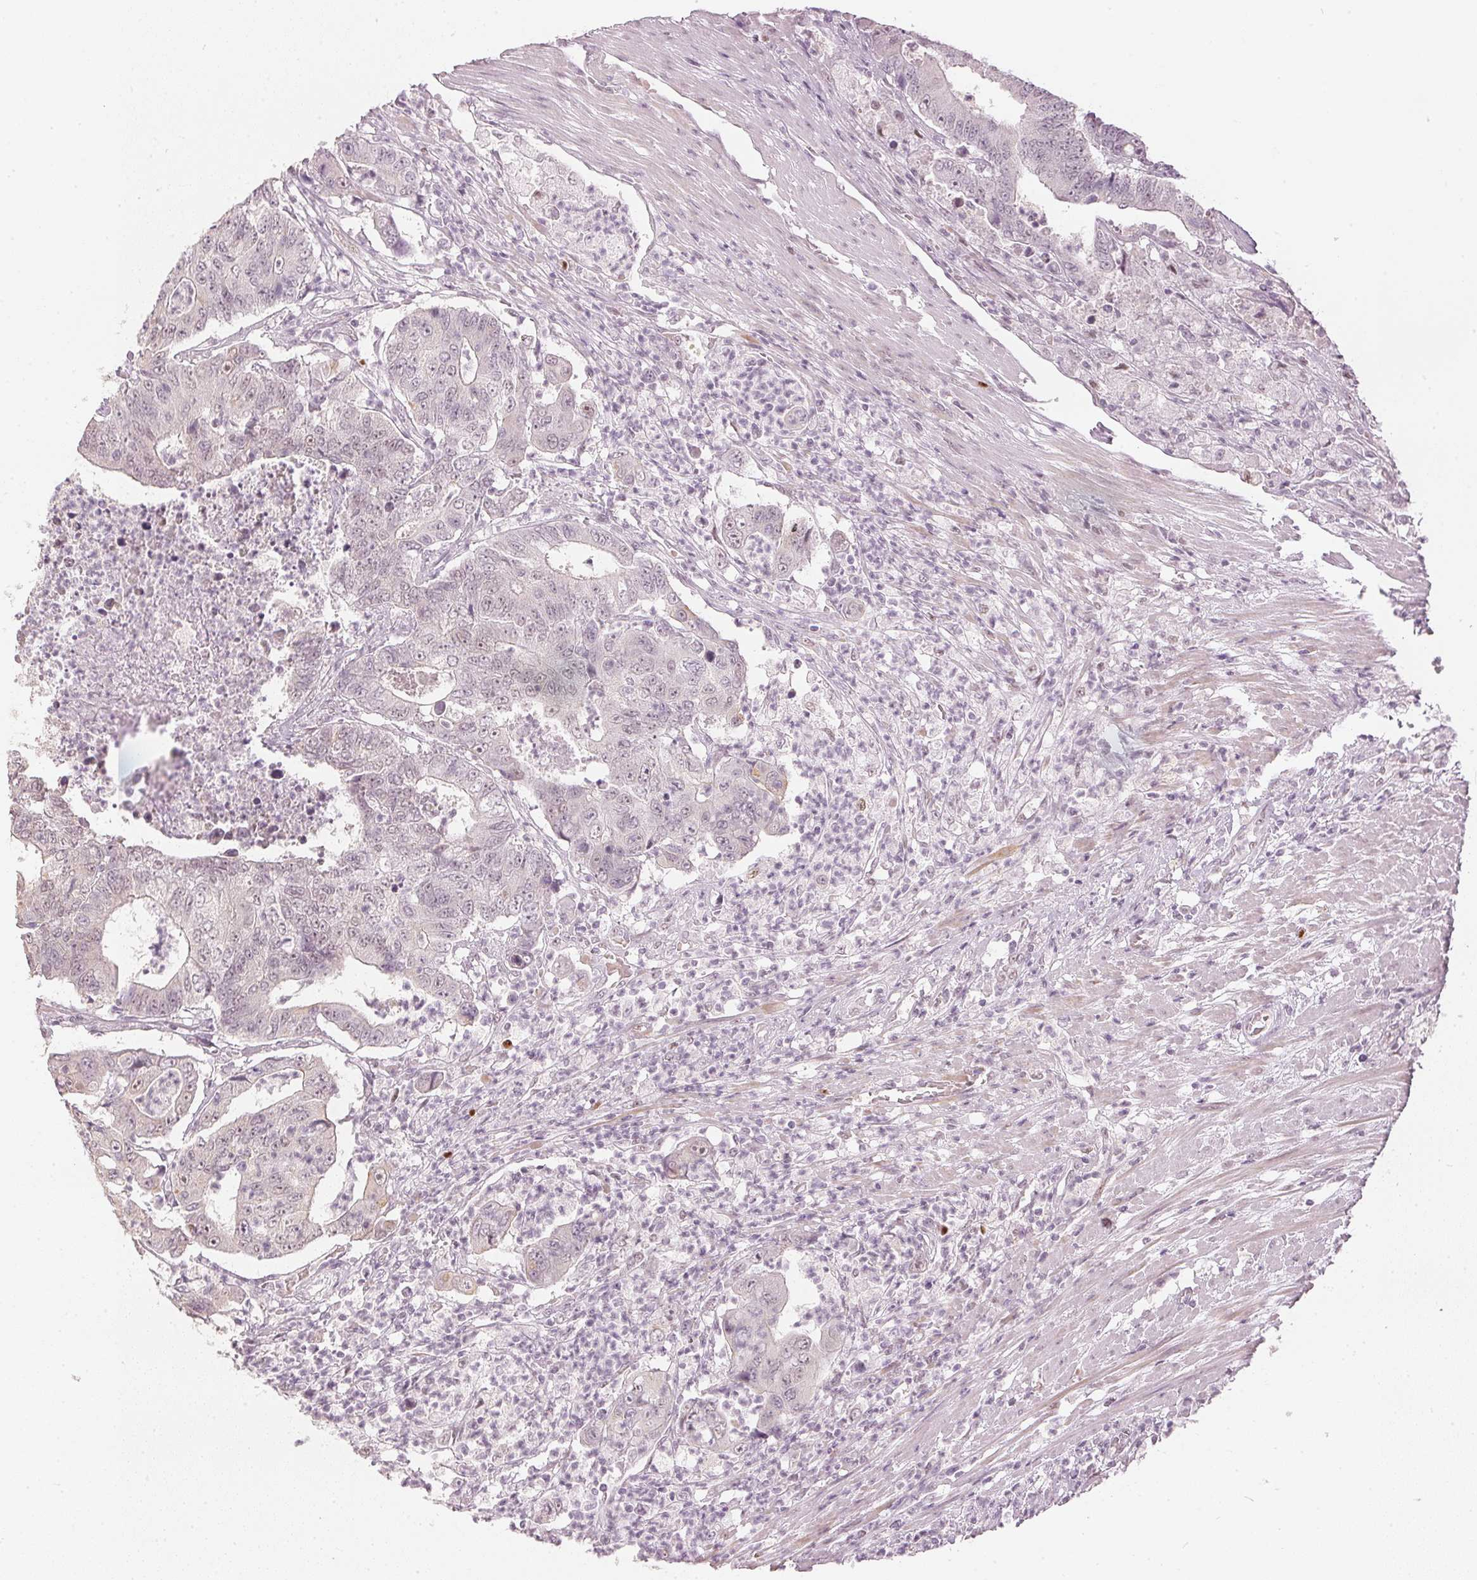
{"staining": {"intensity": "weak", "quantity": "<25%", "location": "nuclear"}, "tissue": "colorectal cancer", "cell_type": "Tumor cells", "image_type": "cancer", "snomed": [{"axis": "morphology", "description": "Adenocarcinoma, NOS"}, {"axis": "topography", "description": "Colon"}], "caption": "Image shows no protein positivity in tumor cells of colorectal adenocarcinoma tissue.", "gene": "SLC39A3", "patient": {"sex": "female", "age": 48}}